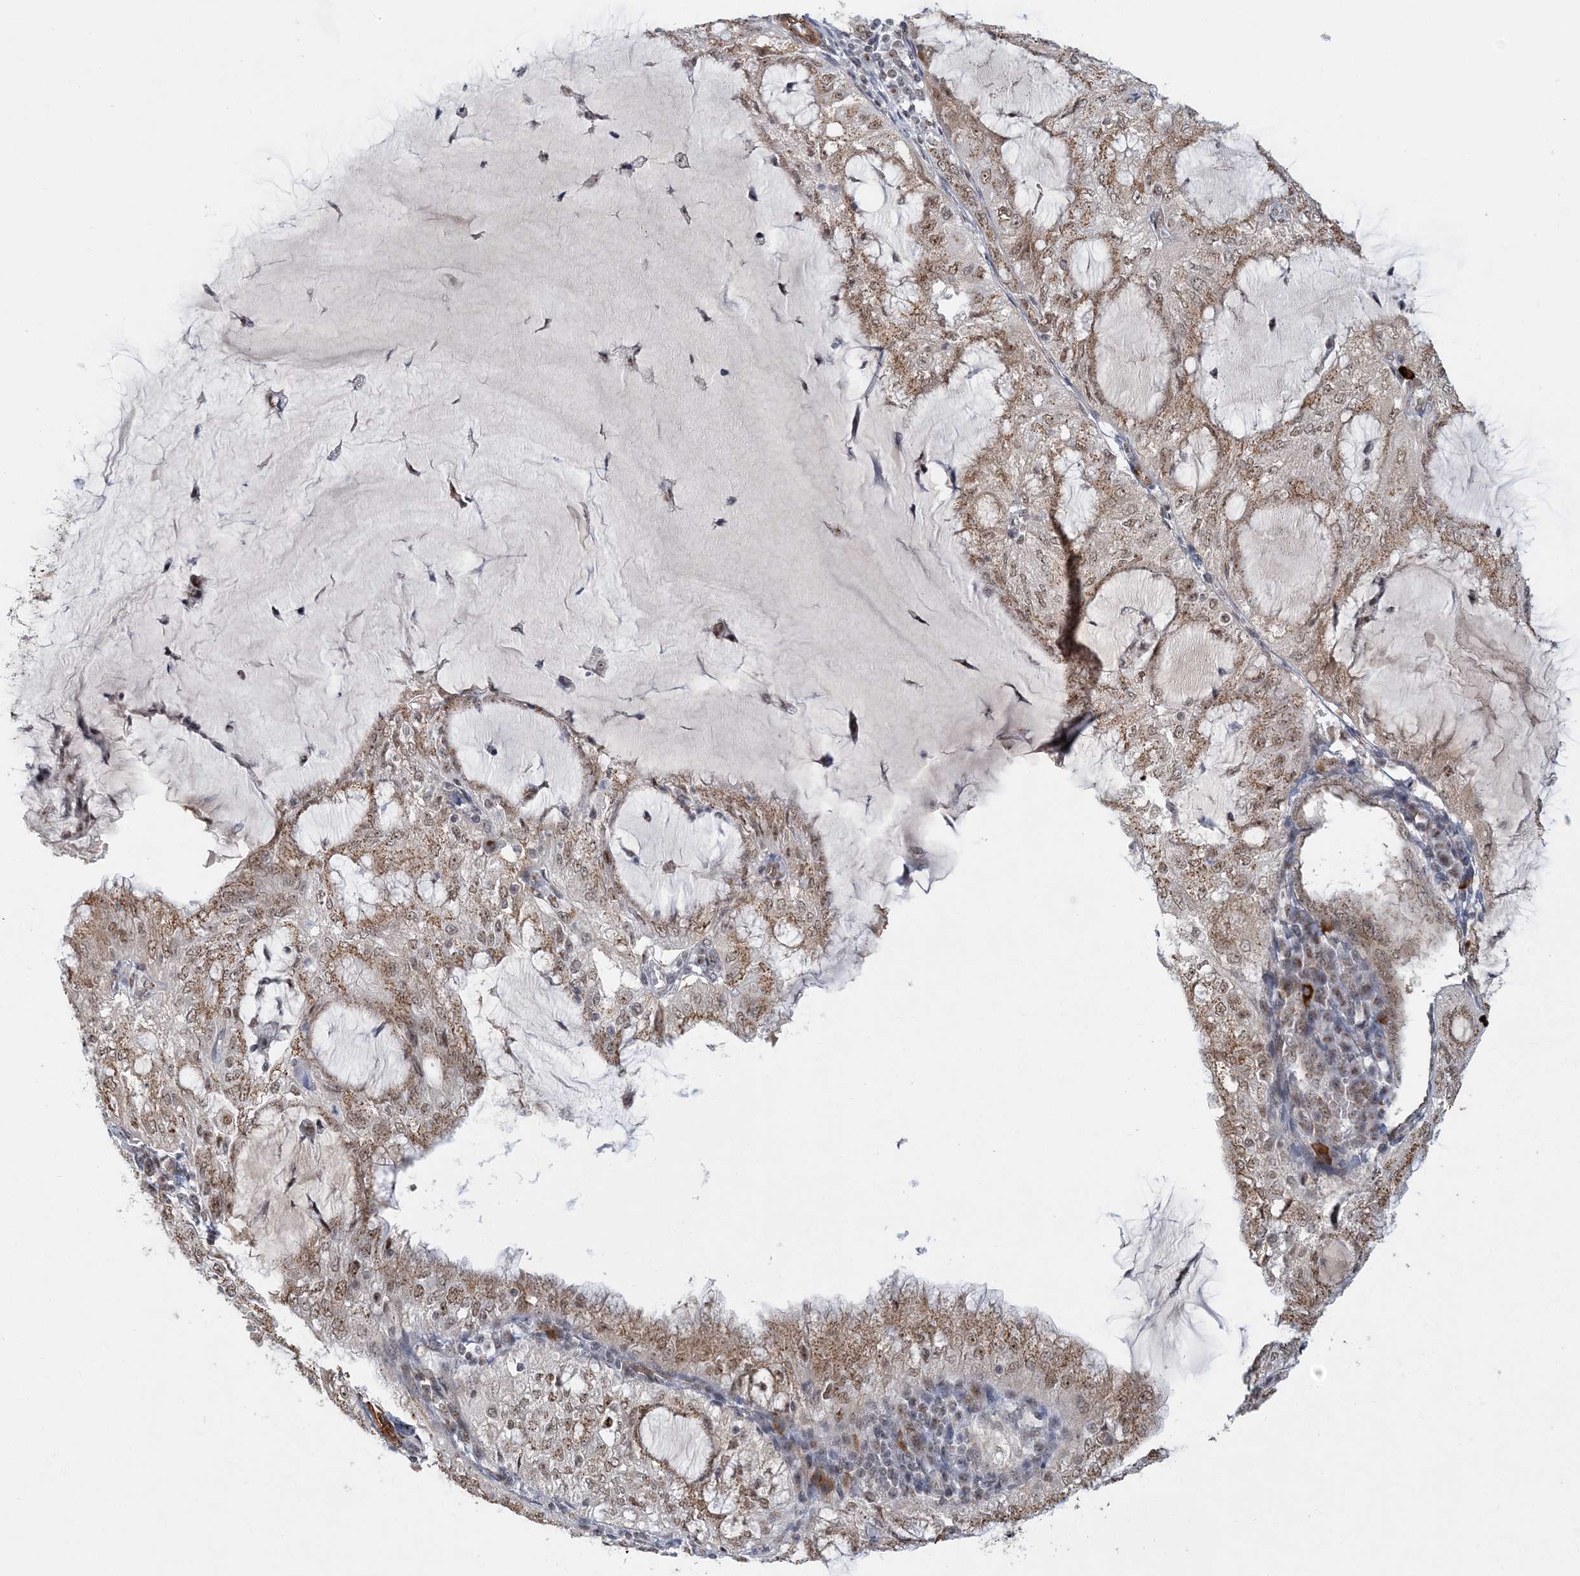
{"staining": {"intensity": "moderate", "quantity": ">75%", "location": "cytoplasmic/membranous,nuclear"}, "tissue": "endometrial cancer", "cell_type": "Tumor cells", "image_type": "cancer", "snomed": [{"axis": "morphology", "description": "Adenocarcinoma, NOS"}, {"axis": "topography", "description": "Endometrium"}], "caption": "Protein expression by IHC reveals moderate cytoplasmic/membranous and nuclear expression in about >75% of tumor cells in adenocarcinoma (endometrial).", "gene": "PLRG1", "patient": {"sex": "female", "age": 81}}